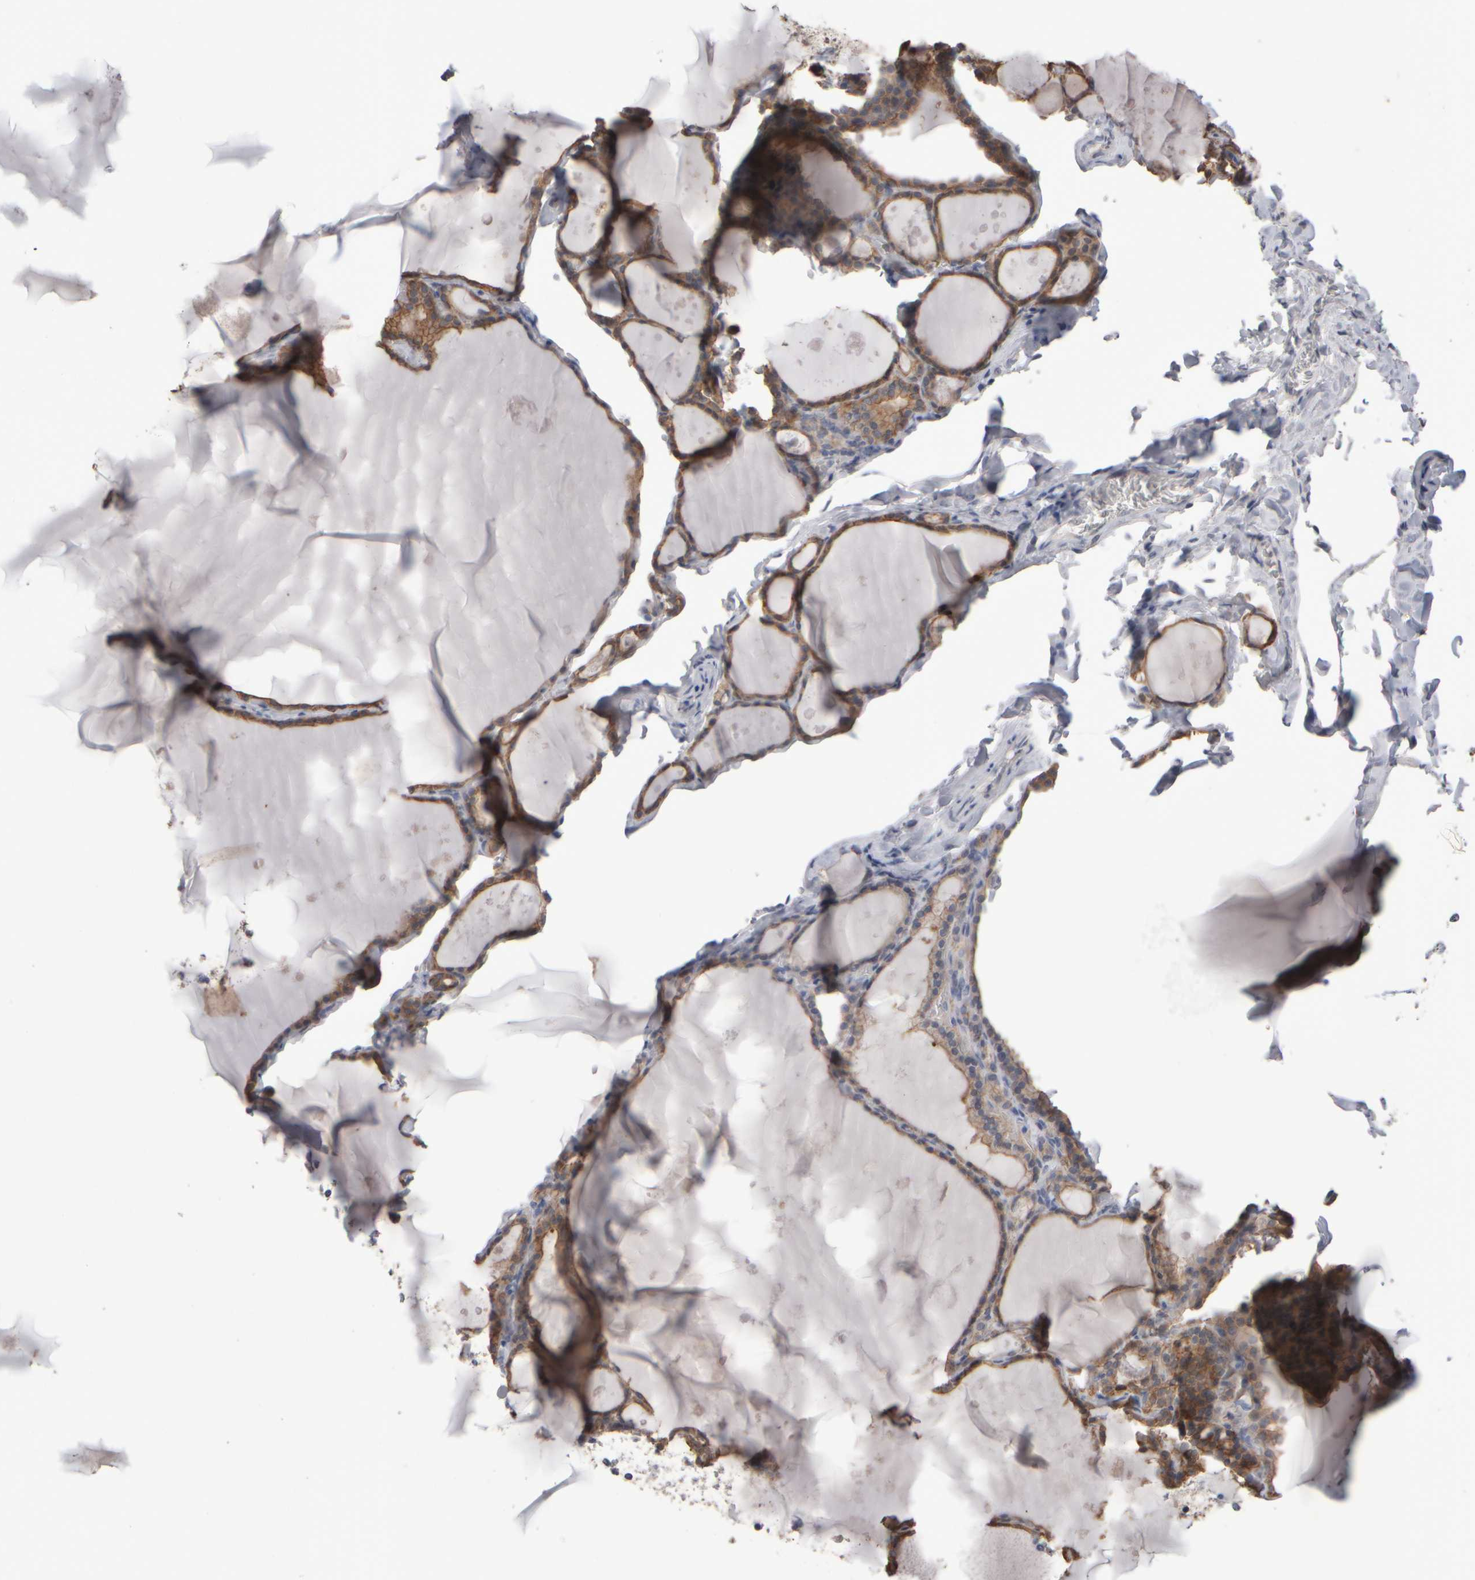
{"staining": {"intensity": "moderate", "quantity": ">75%", "location": "cytoplasmic/membranous"}, "tissue": "thyroid gland", "cell_type": "Glandular cells", "image_type": "normal", "snomed": [{"axis": "morphology", "description": "Normal tissue, NOS"}, {"axis": "topography", "description": "Thyroid gland"}], "caption": "Glandular cells show medium levels of moderate cytoplasmic/membranous positivity in about >75% of cells in unremarkable human thyroid gland.", "gene": "EPHX2", "patient": {"sex": "male", "age": 56}}